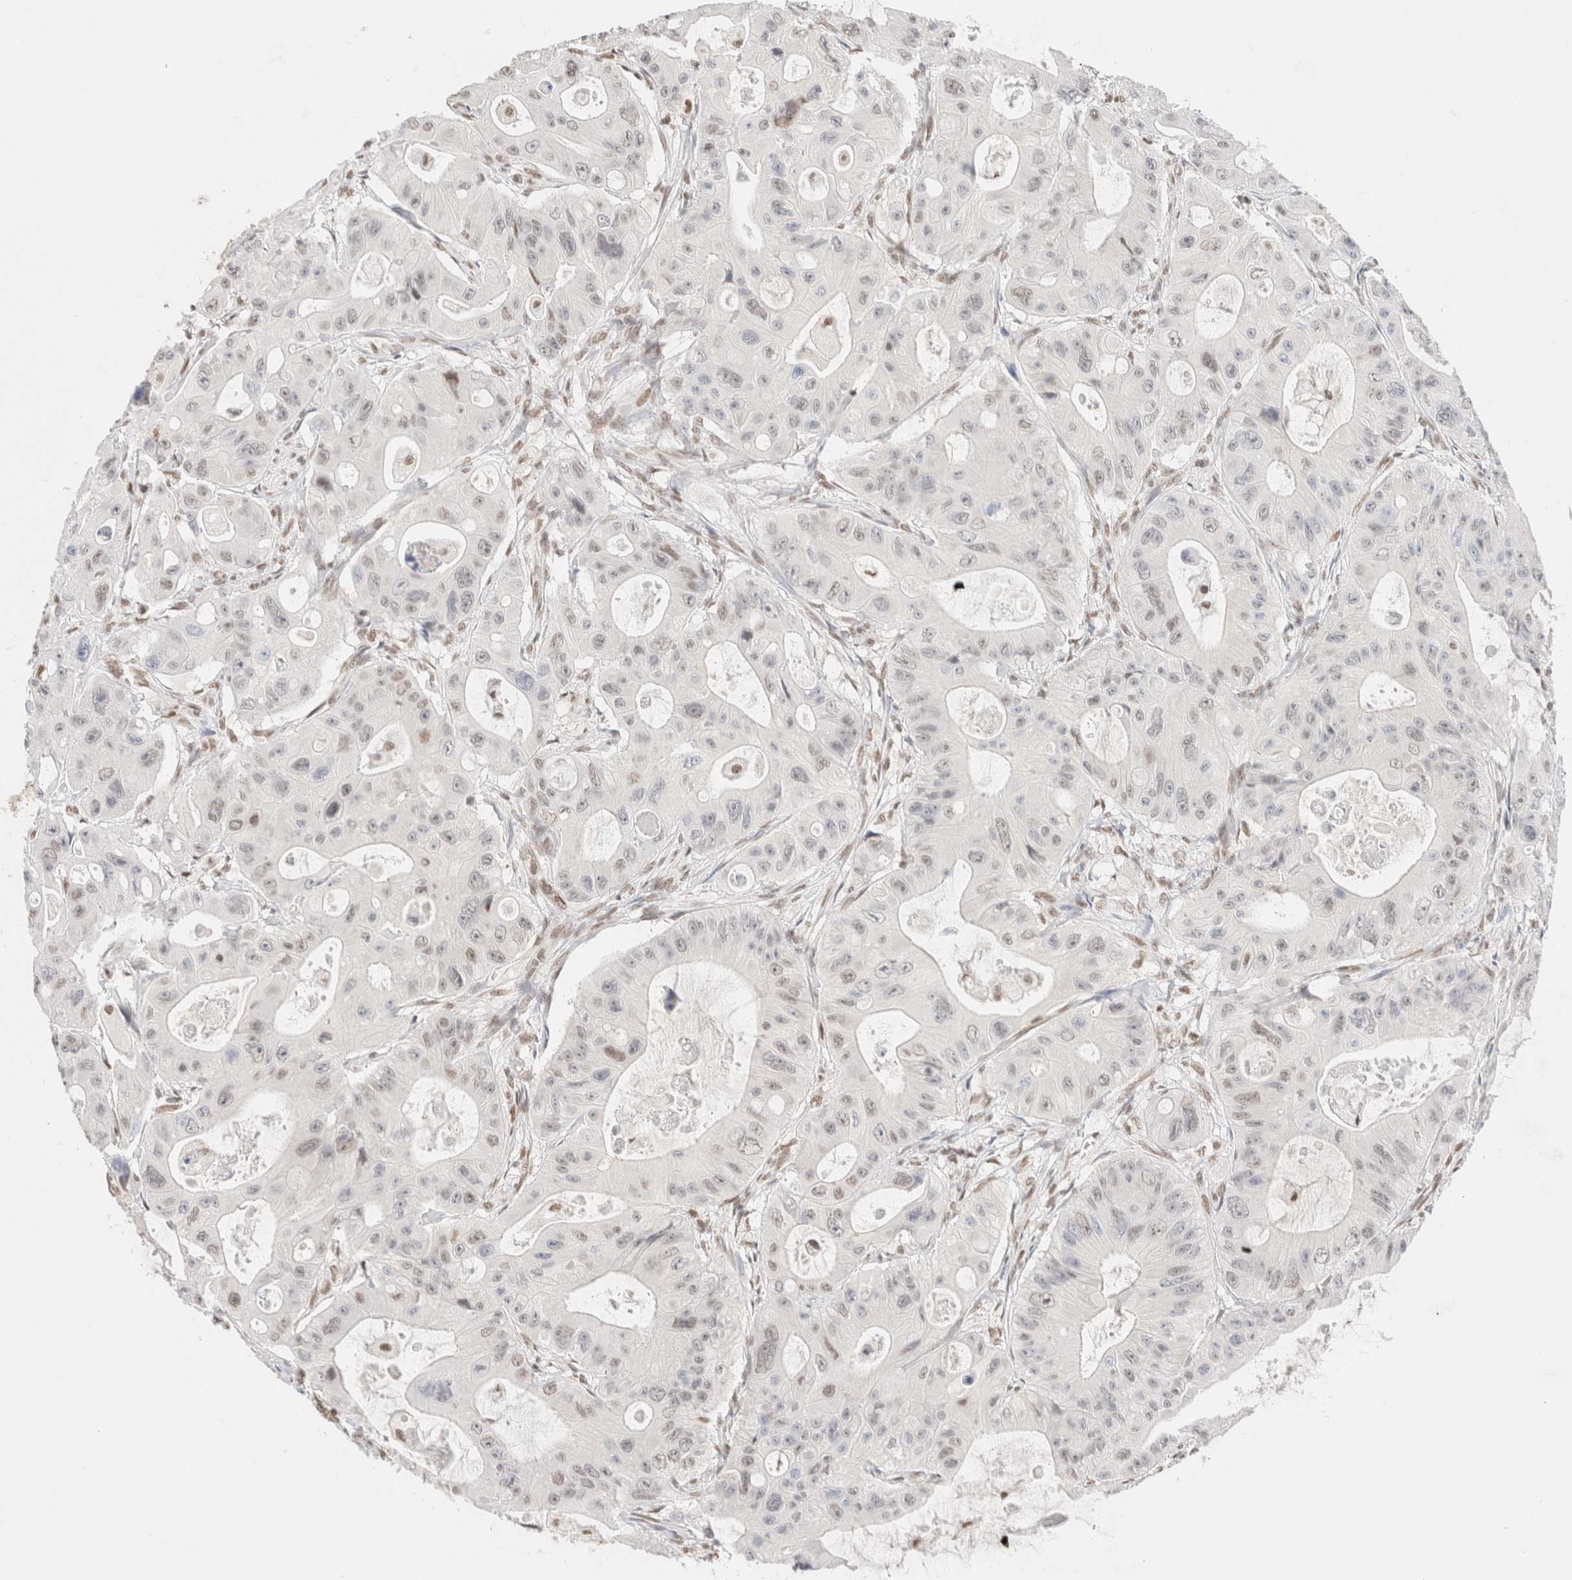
{"staining": {"intensity": "weak", "quantity": "<25%", "location": "nuclear"}, "tissue": "colorectal cancer", "cell_type": "Tumor cells", "image_type": "cancer", "snomed": [{"axis": "morphology", "description": "Adenocarcinoma, NOS"}, {"axis": "topography", "description": "Colon"}], "caption": "Tumor cells are negative for brown protein staining in colorectal cancer (adenocarcinoma). (Immunohistochemistry (ihc), brightfield microscopy, high magnification).", "gene": "SUPT3H", "patient": {"sex": "female", "age": 46}}